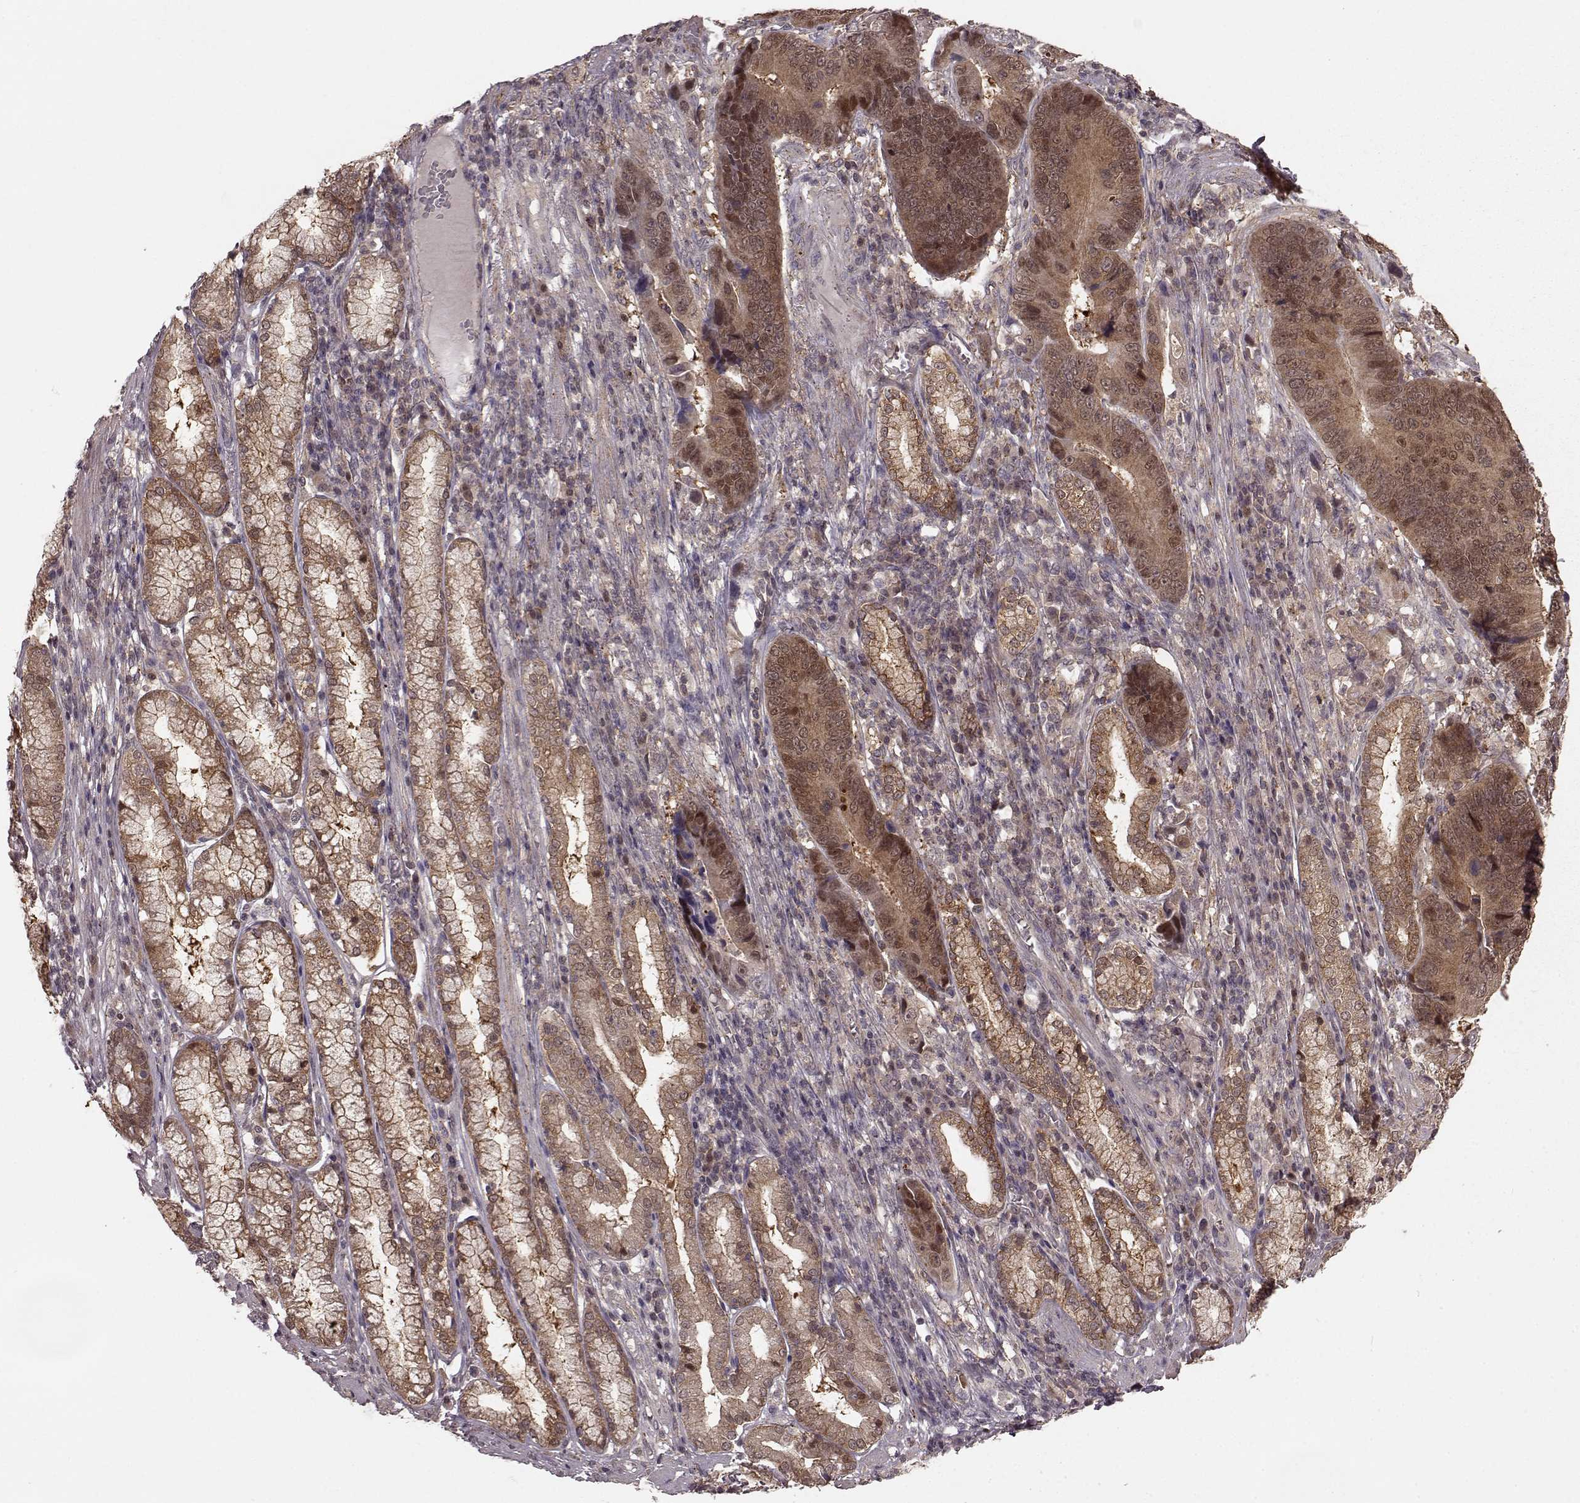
{"staining": {"intensity": "moderate", "quantity": "25%-75%", "location": "cytoplasmic/membranous,nuclear"}, "tissue": "stomach cancer", "cell_type": "Tumor cells", "image_type": "cancer", "snomed": [{"axis": "morphology", "description": "Adenocarcinoma, NOS"}, {"axis": "topography", "description": "Stomach"}], "caption": "Immunohistochemistry (IHC) photomicrograph of neoplastic tissue: stomach cancer (adenocarcinoma) stained using immunohistochemistry demonstrates medium levels of moderate protein expression localized specifically in the cytoplasmic/membranous and nuclear of tumor cells, appearing as a cytoplasmic/membranous and nuclear brown color.", "gene": "GSS", "patient": {"sex": "male", "age": 84}}